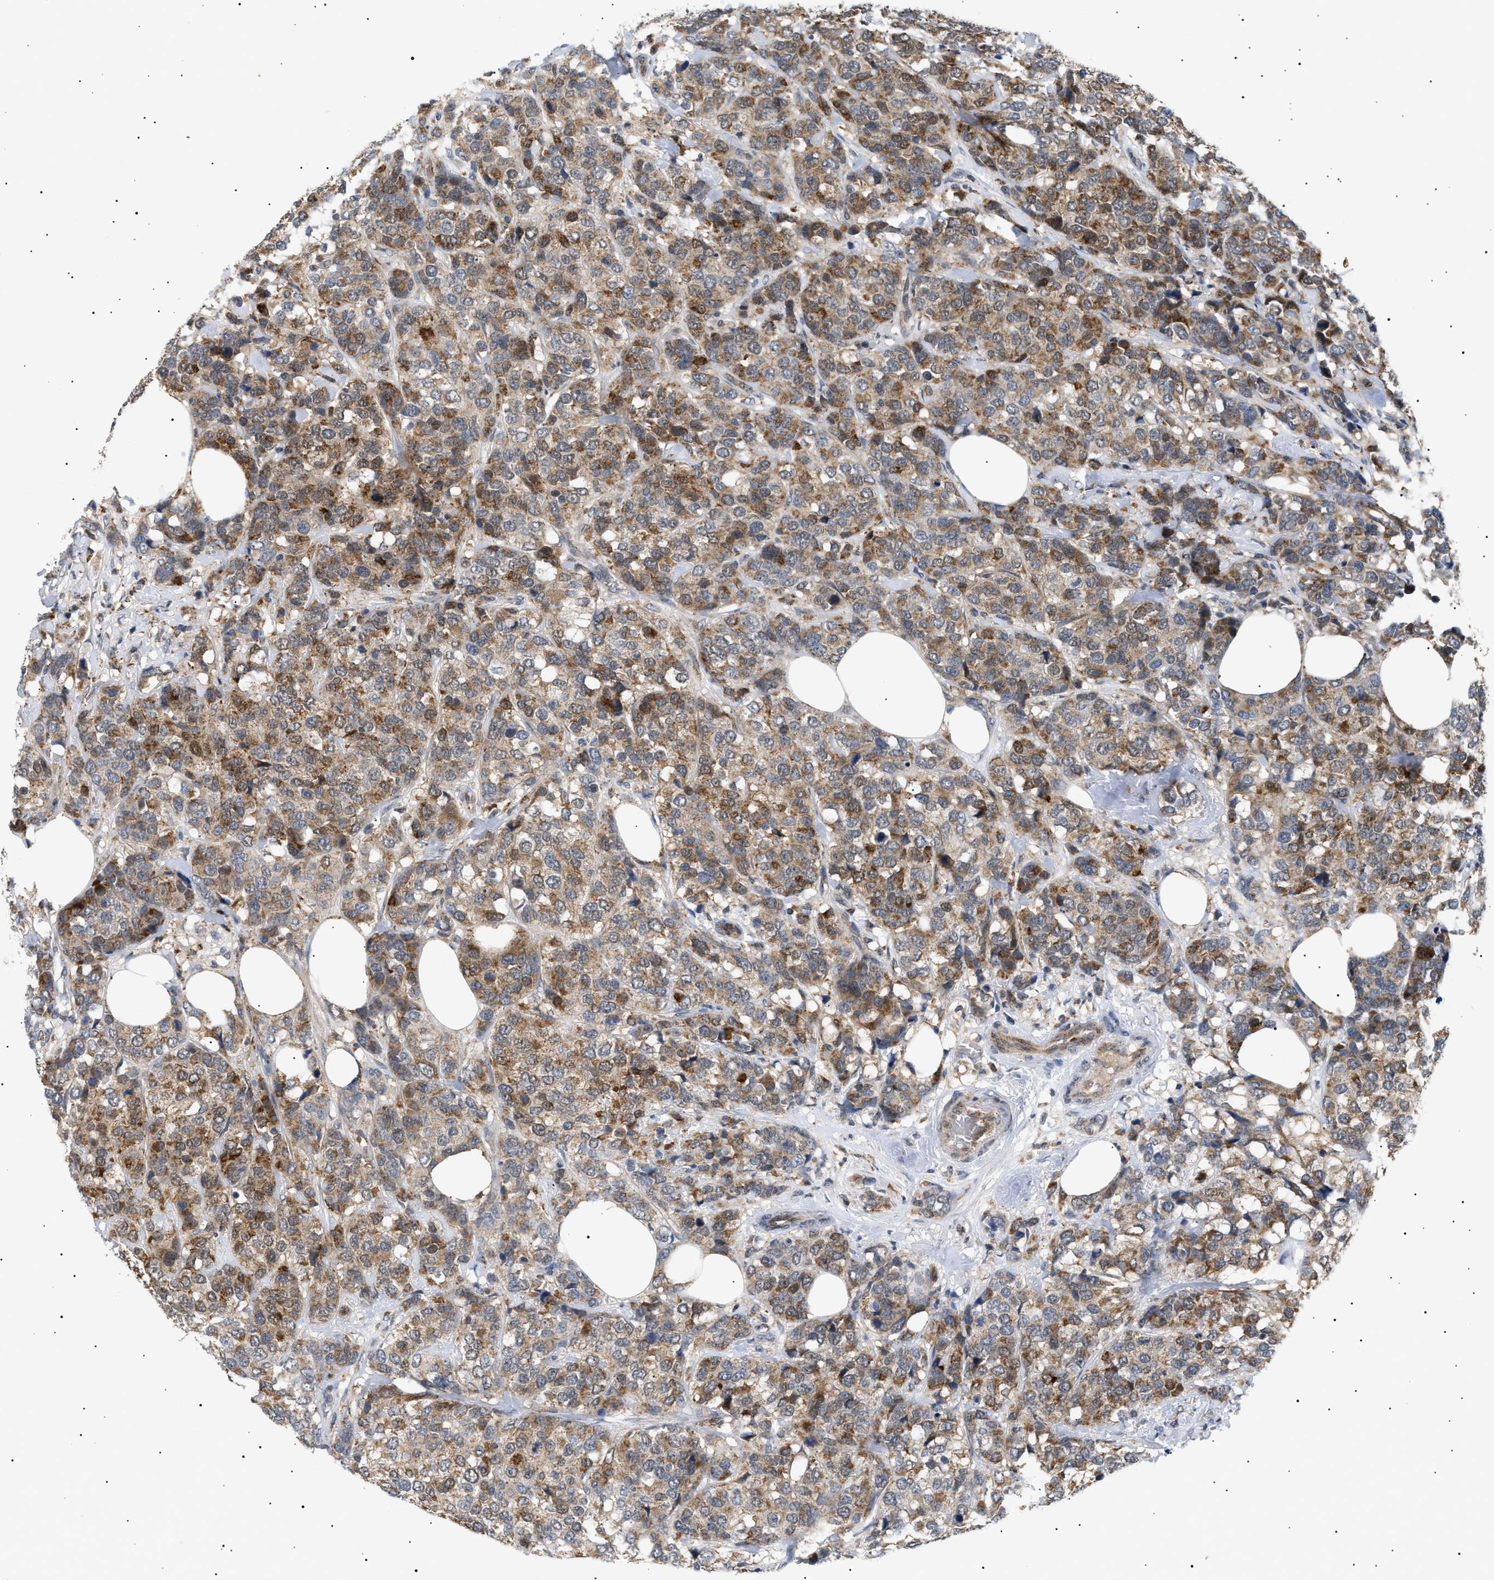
{"staining": {"intensity": "moderate", "quantity": ">75%", "location": "cytoplasmic/membranous"}, "tissue": "breast cancer", "cell_type": "Tumor cells", "image_type": "cancer", "snomed": [{"axis": "morphology", "description": "Lobular carcinoma"}, {"axis": "topography", "description": "Breast"}], "caption": "Breast cancer stained with DAB (3,3'-diaminobenzidine) immunohistochemistry displays medium levels of moderate cytoplasmic/membranous positivity in about >75% of tumor cells.", "gene": "SIRT5", "patient": {"sex": "female", "age": 59}}